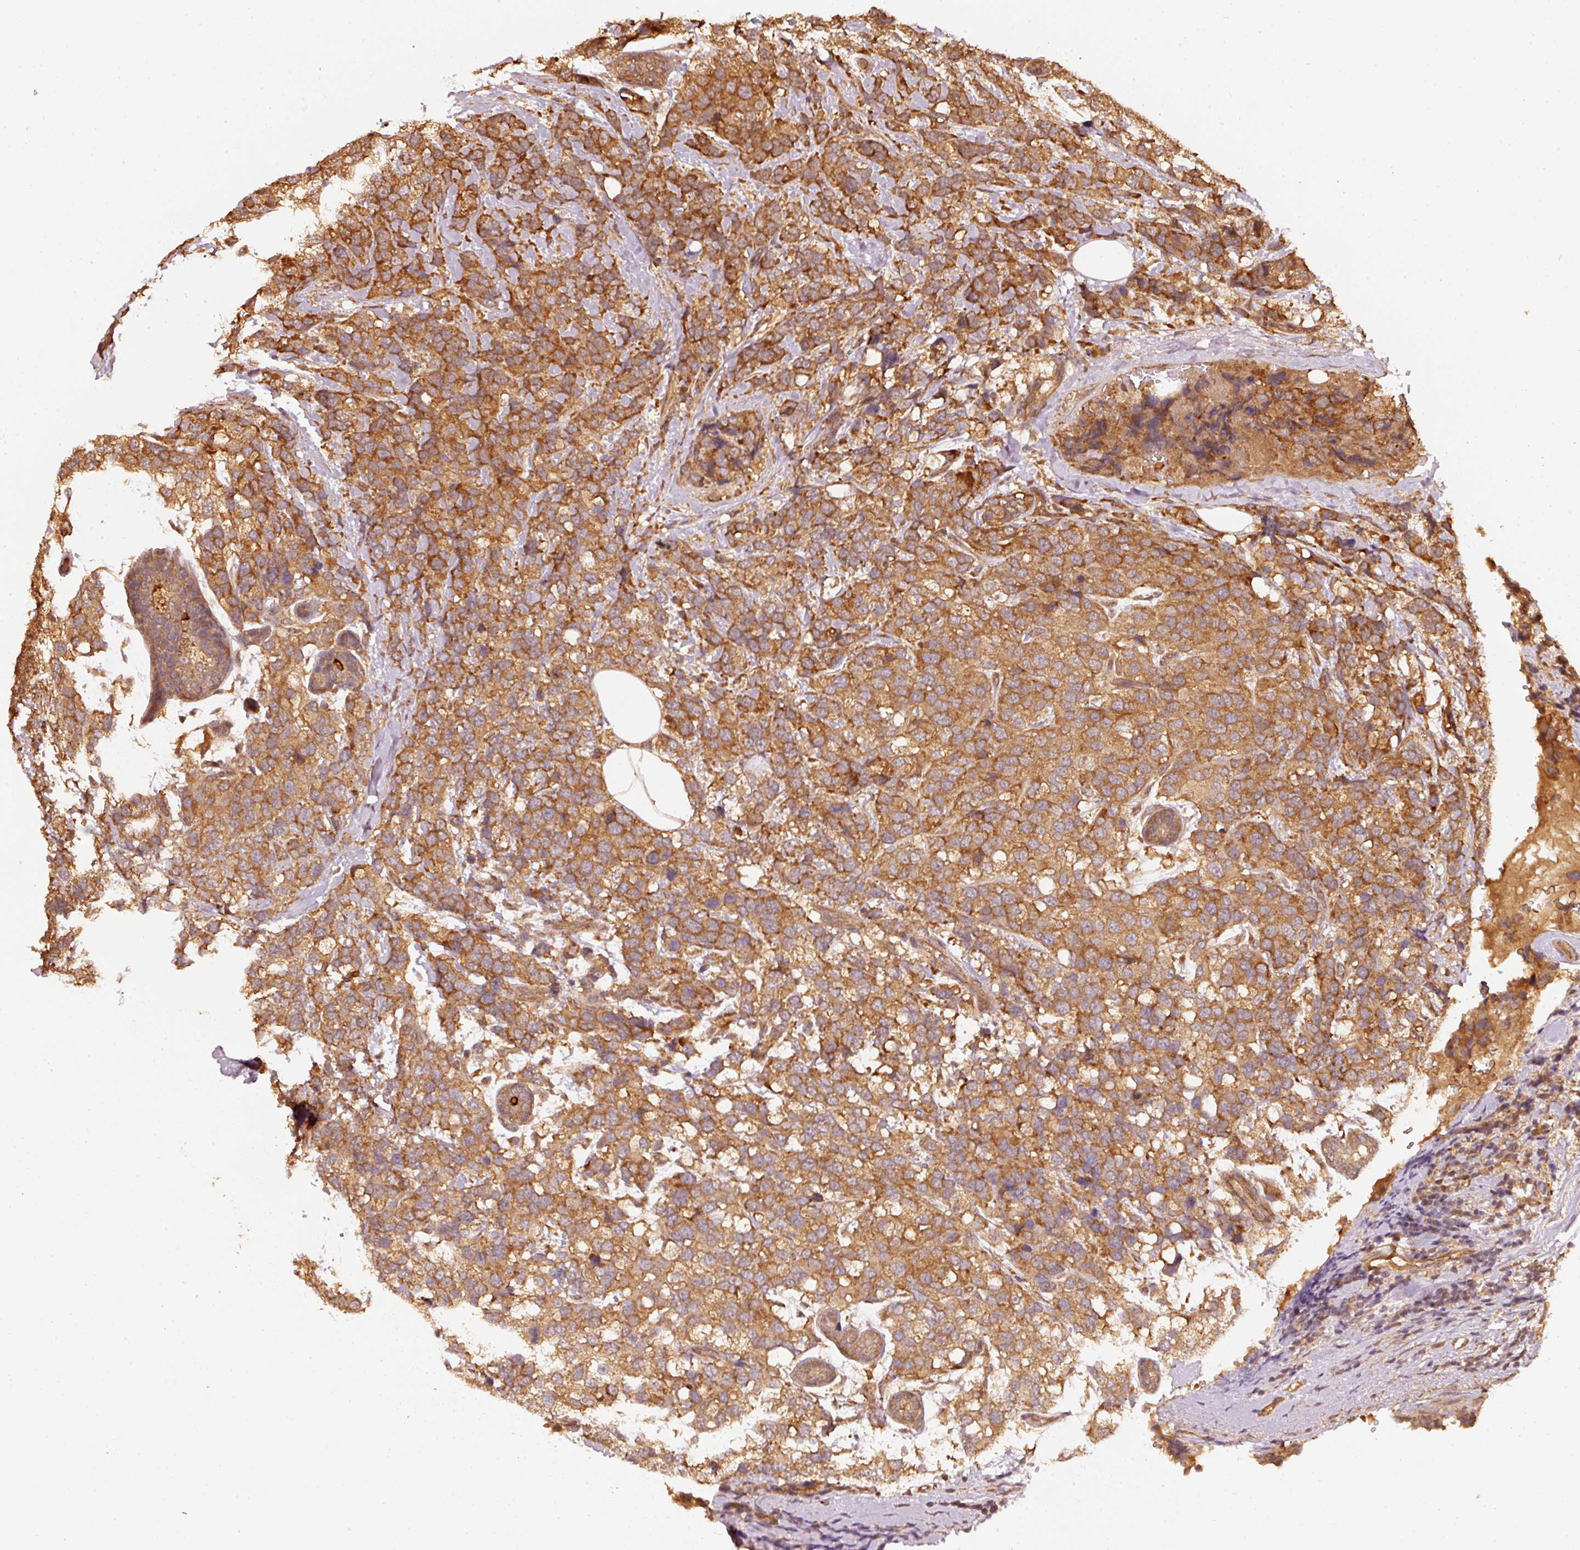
{"staining": {"intensity": "moderate", "quantity": ">75%", "location": "cytoplasmic/membranous"}, "tissue": "breast cancer", "cell_type": "Tumor cells", "image_type": "cancer", "snomed": [{"axis": "morphology", "description": "Lobular carcinoma"}, {"axis": "topography", "description": "Breast"}], "caption": "This is an image of immunohistochemistry staining of breast cancer (lobular carcinoma), which shows moderate expression in the cytoplasmic/membranous of tumor cells.", "gene": "STAU1", "patient": {"sex": "female", "age": 59}}